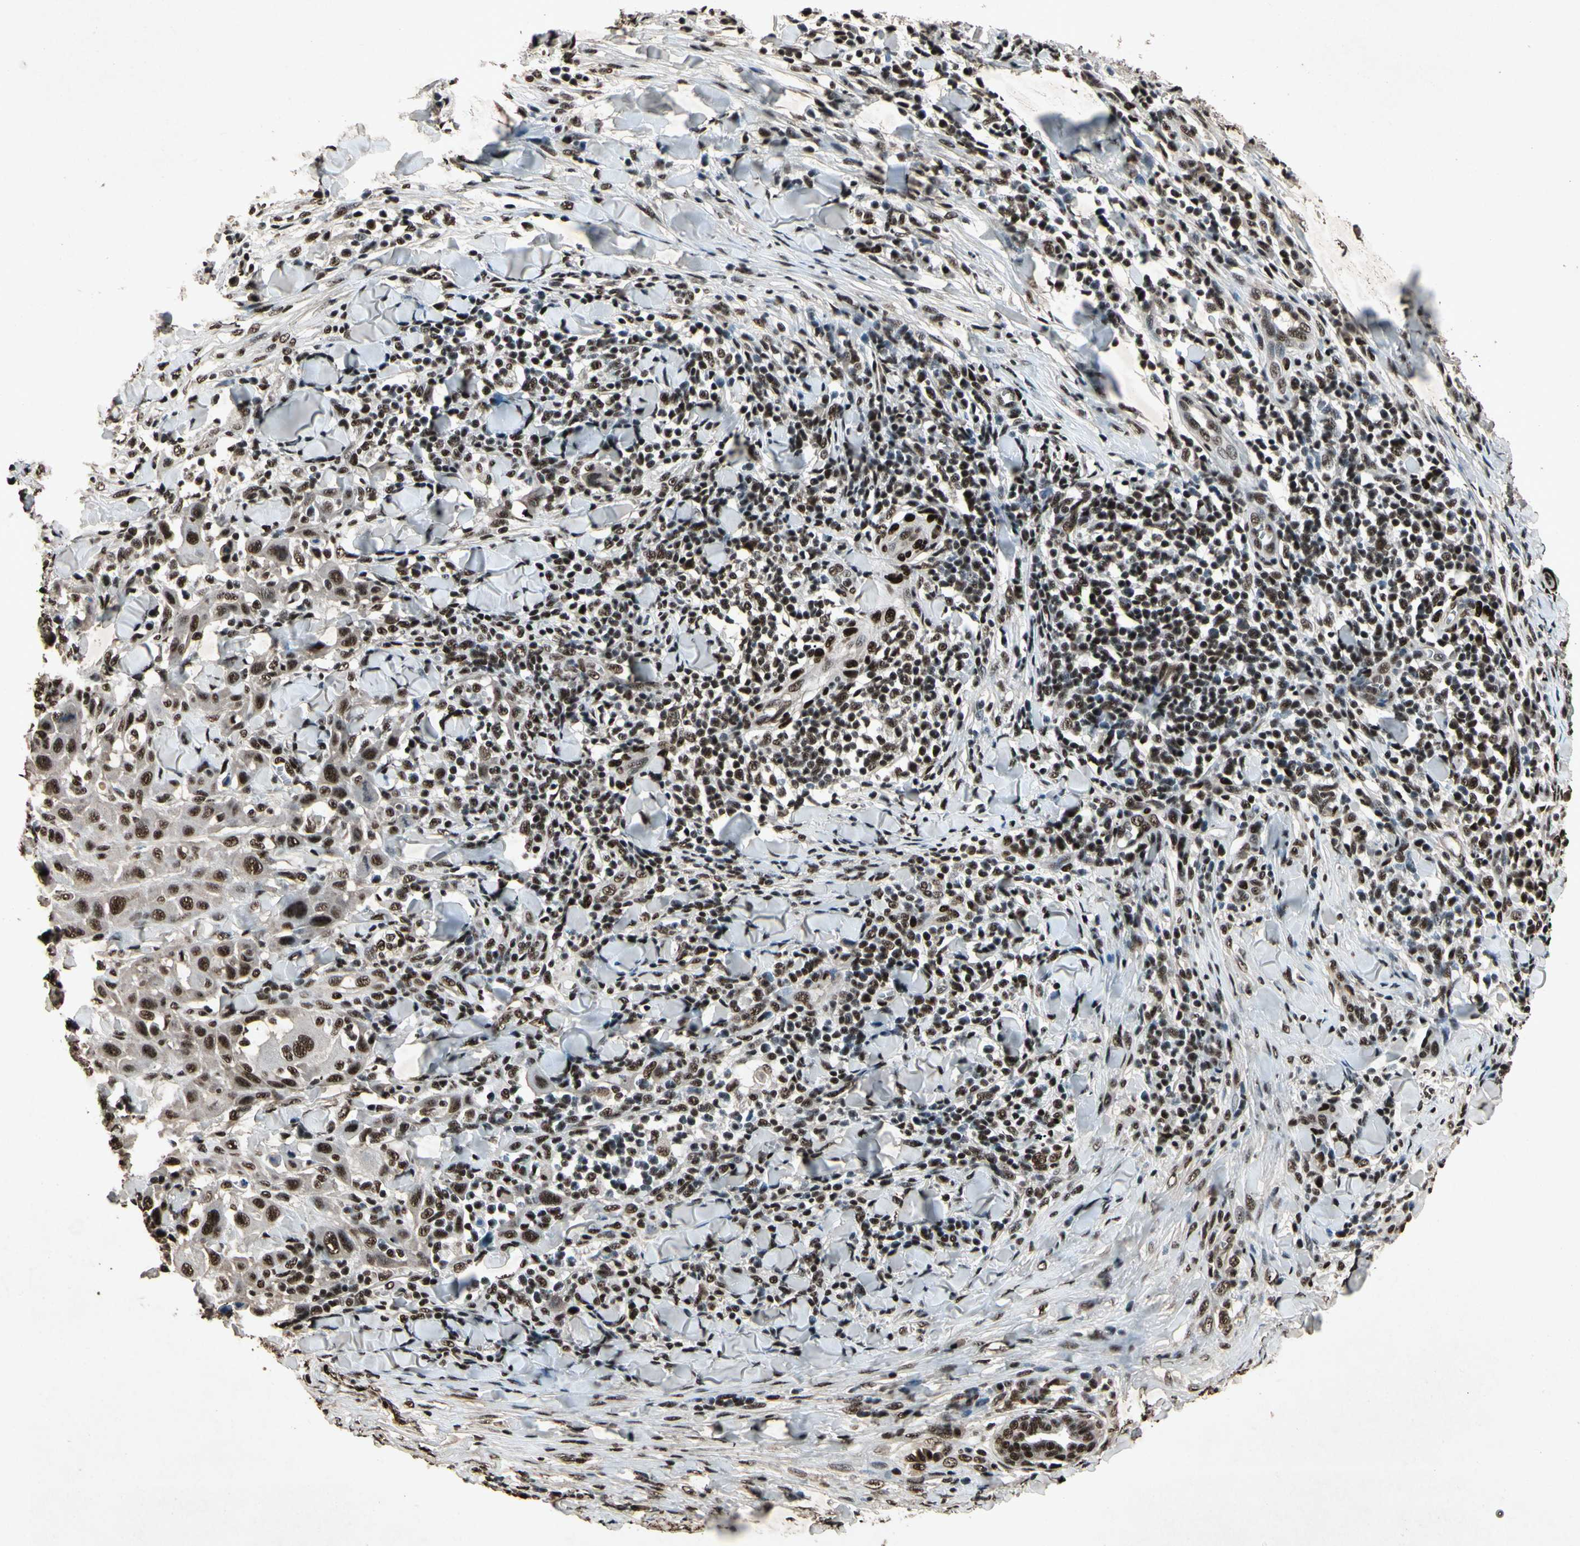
{"staining": {"intensity": "strong", "quantity": ">75%", "location": "nuclear"}, "tissue": "skin cancer", "cell_type": "Tumor cells", "image_type": "cancer", "snomed": [{"axis": "morphology", "description": "Squamous cell carcinoma, NOS"}, {"axis": "topography", "description": "Skin"}], "caption": "This photomicrograph displays IHC staining of skin cancer, with high strong nuclear staining in approximately >75% of tumor cells.", "gene": "TBX2", "patient": {"sex": "male", "age": 24}}